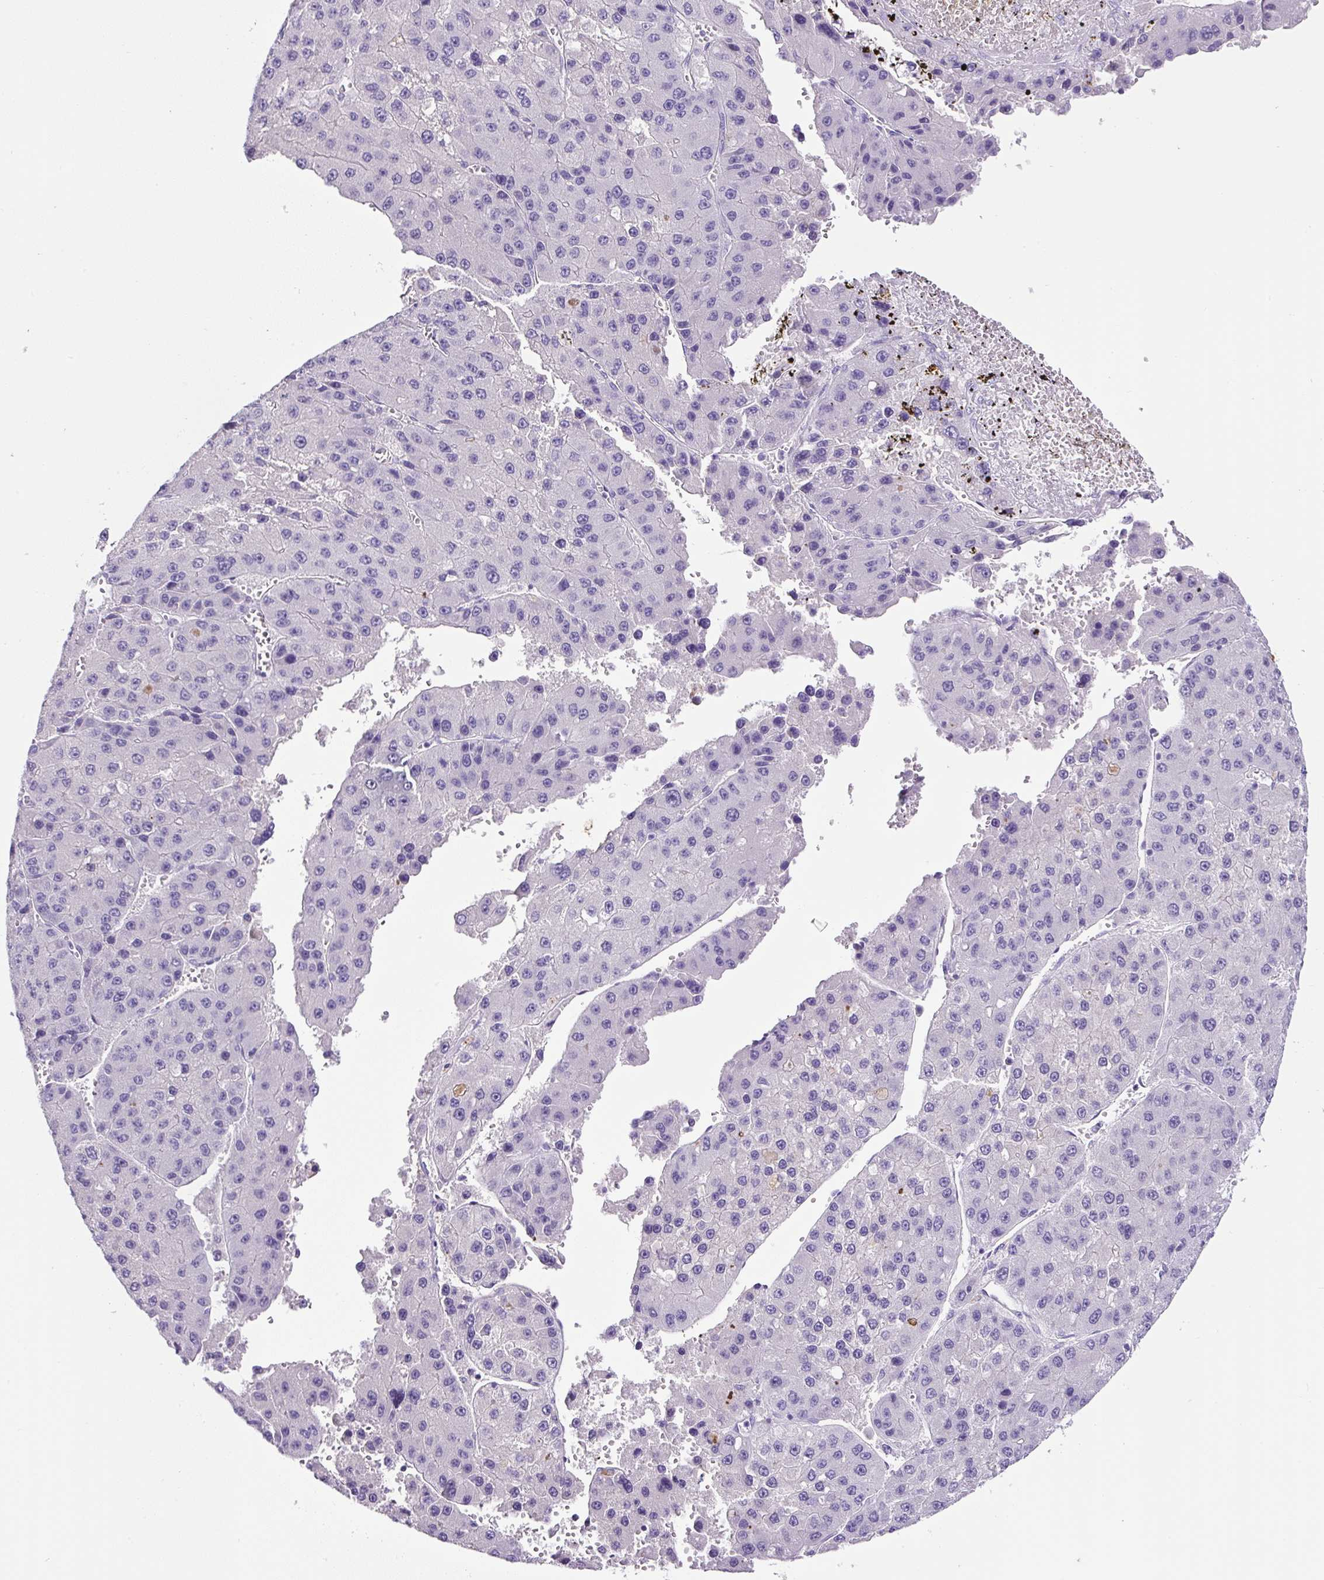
{"staining": {"intensity": "negative", "quantity": "none", "location": "none"}, "tissue": "liver cancer", "cell_type": "Tumor cells", "image_type": "cancer", "snomed": [{"axis": "morphology", "description": "Carcinoma, Hepatocellular, NOS"}, {"axis": "topography", "description": "Liver"}], "caption": "The histopathology image reveals no significant expression in tumor cells of liver hepatocellular carcinoma.", "gene": "SP8", "patient": {"sex": "female", "age": 73}}